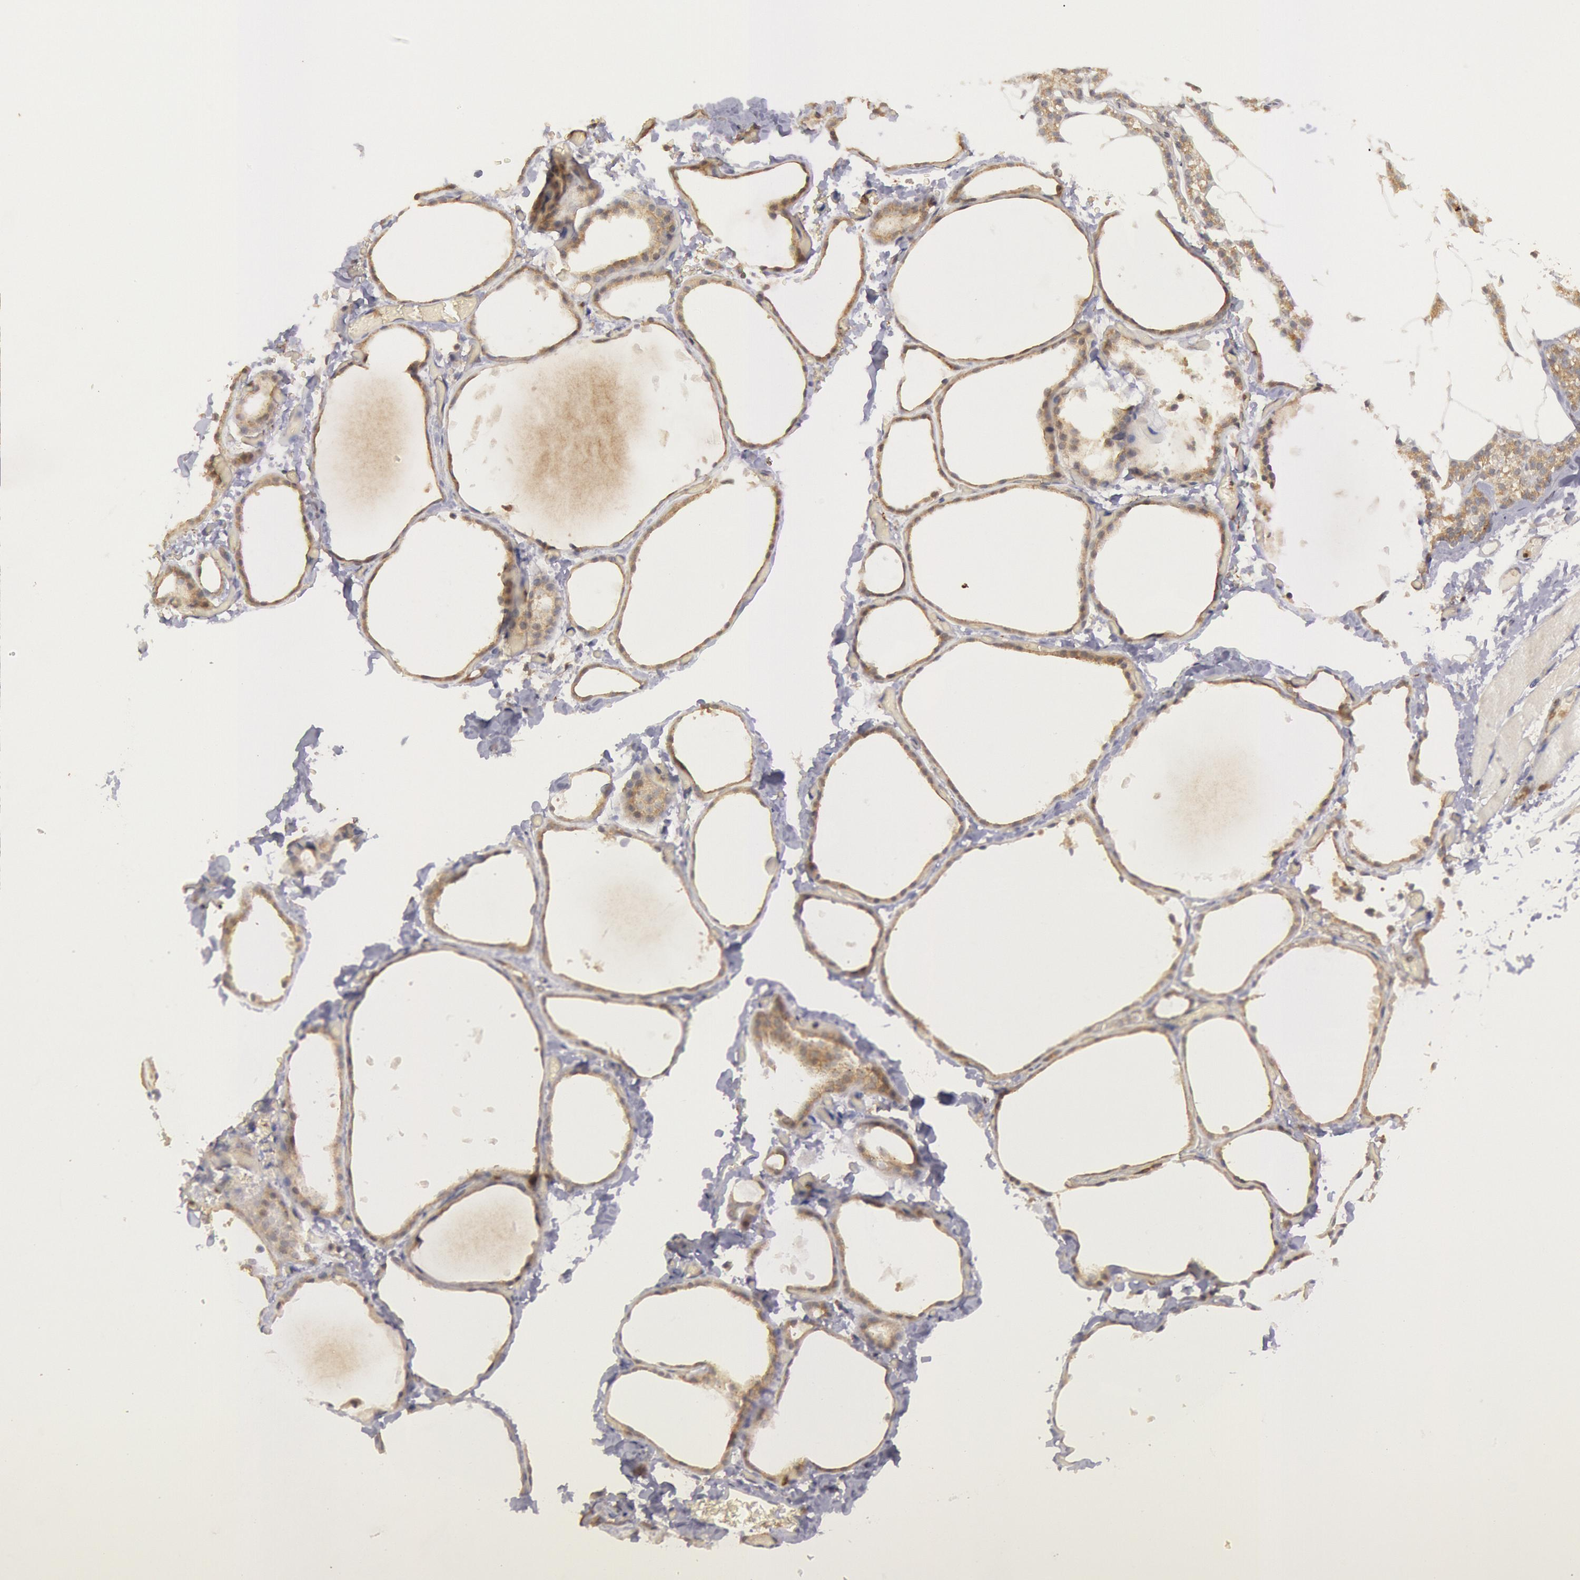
{"staining": {"intensity": "moderate", "quantity": ">75%", "location": "cytoplasmic/membranous"}, "tissue": "thyroid gland", "cell_type": "Glandular cells", "image_type": "normal", "snomed": [{"axis": "morphology", "description": "Normal tissue, NOS"}, {"axis": "topography", "description": "Thyroid gland"}], "caption": "Benign thyroid gland demonstrates moderate cytoplasmic/membranous staining in about >75% of glandular cells, visualized by immunohistochemistry. (IHC, brightfield microscopy, high magnification).", "gene": "PLA2G6", "patient": {"sex": "female", "age": 22}}